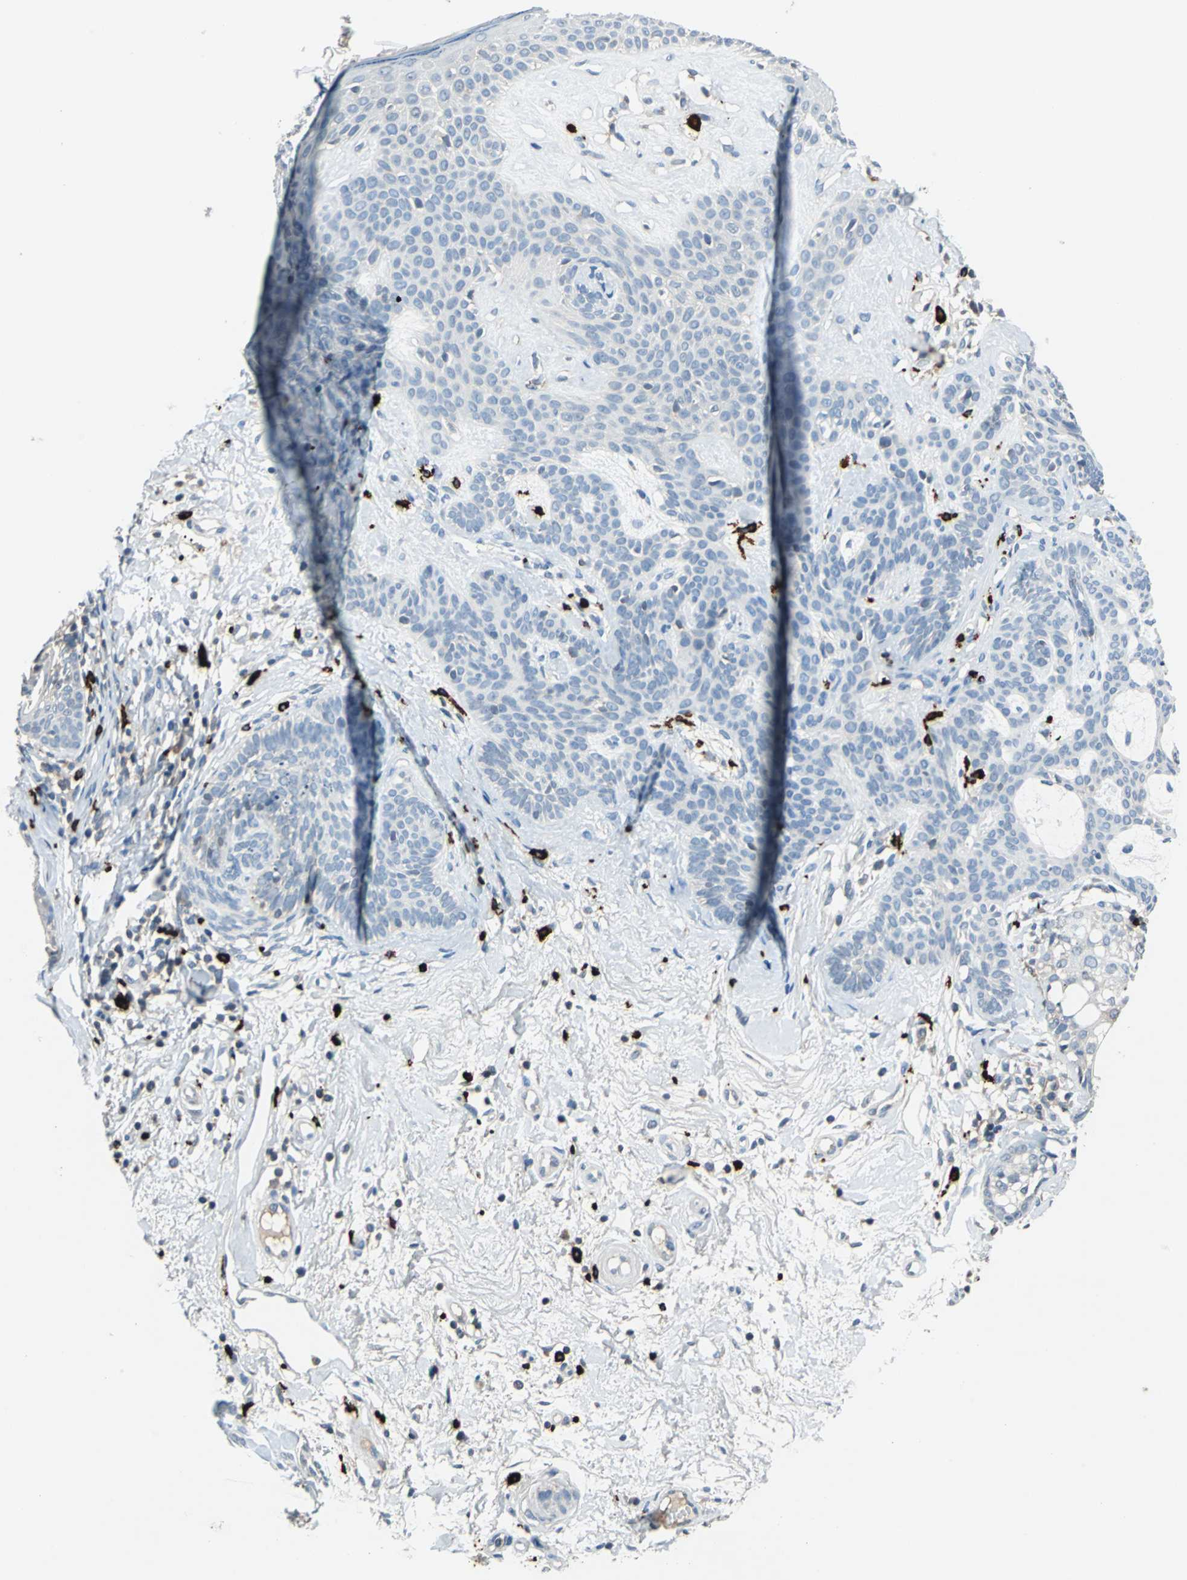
{"staining": {"intensity": "negative", "quantity": "none", "location": "none"}, "tissue": "skin cancer", "cell_type": "Tumor cells", "image_type": "cancer", "snomed": [{"axis": "morphology", "description": "Developmental malformation"}, {"axis": "morphology", "description": "Basal cell carcinoma"}, {"axis": "topography", "description": "Skin"}], "caption": "Immunohistochemical staining of human skin cancer reveals no significant positivity in tumor cells.", "gene": "SLC19A2", "patient": {"sex": "female", "age": 62}}